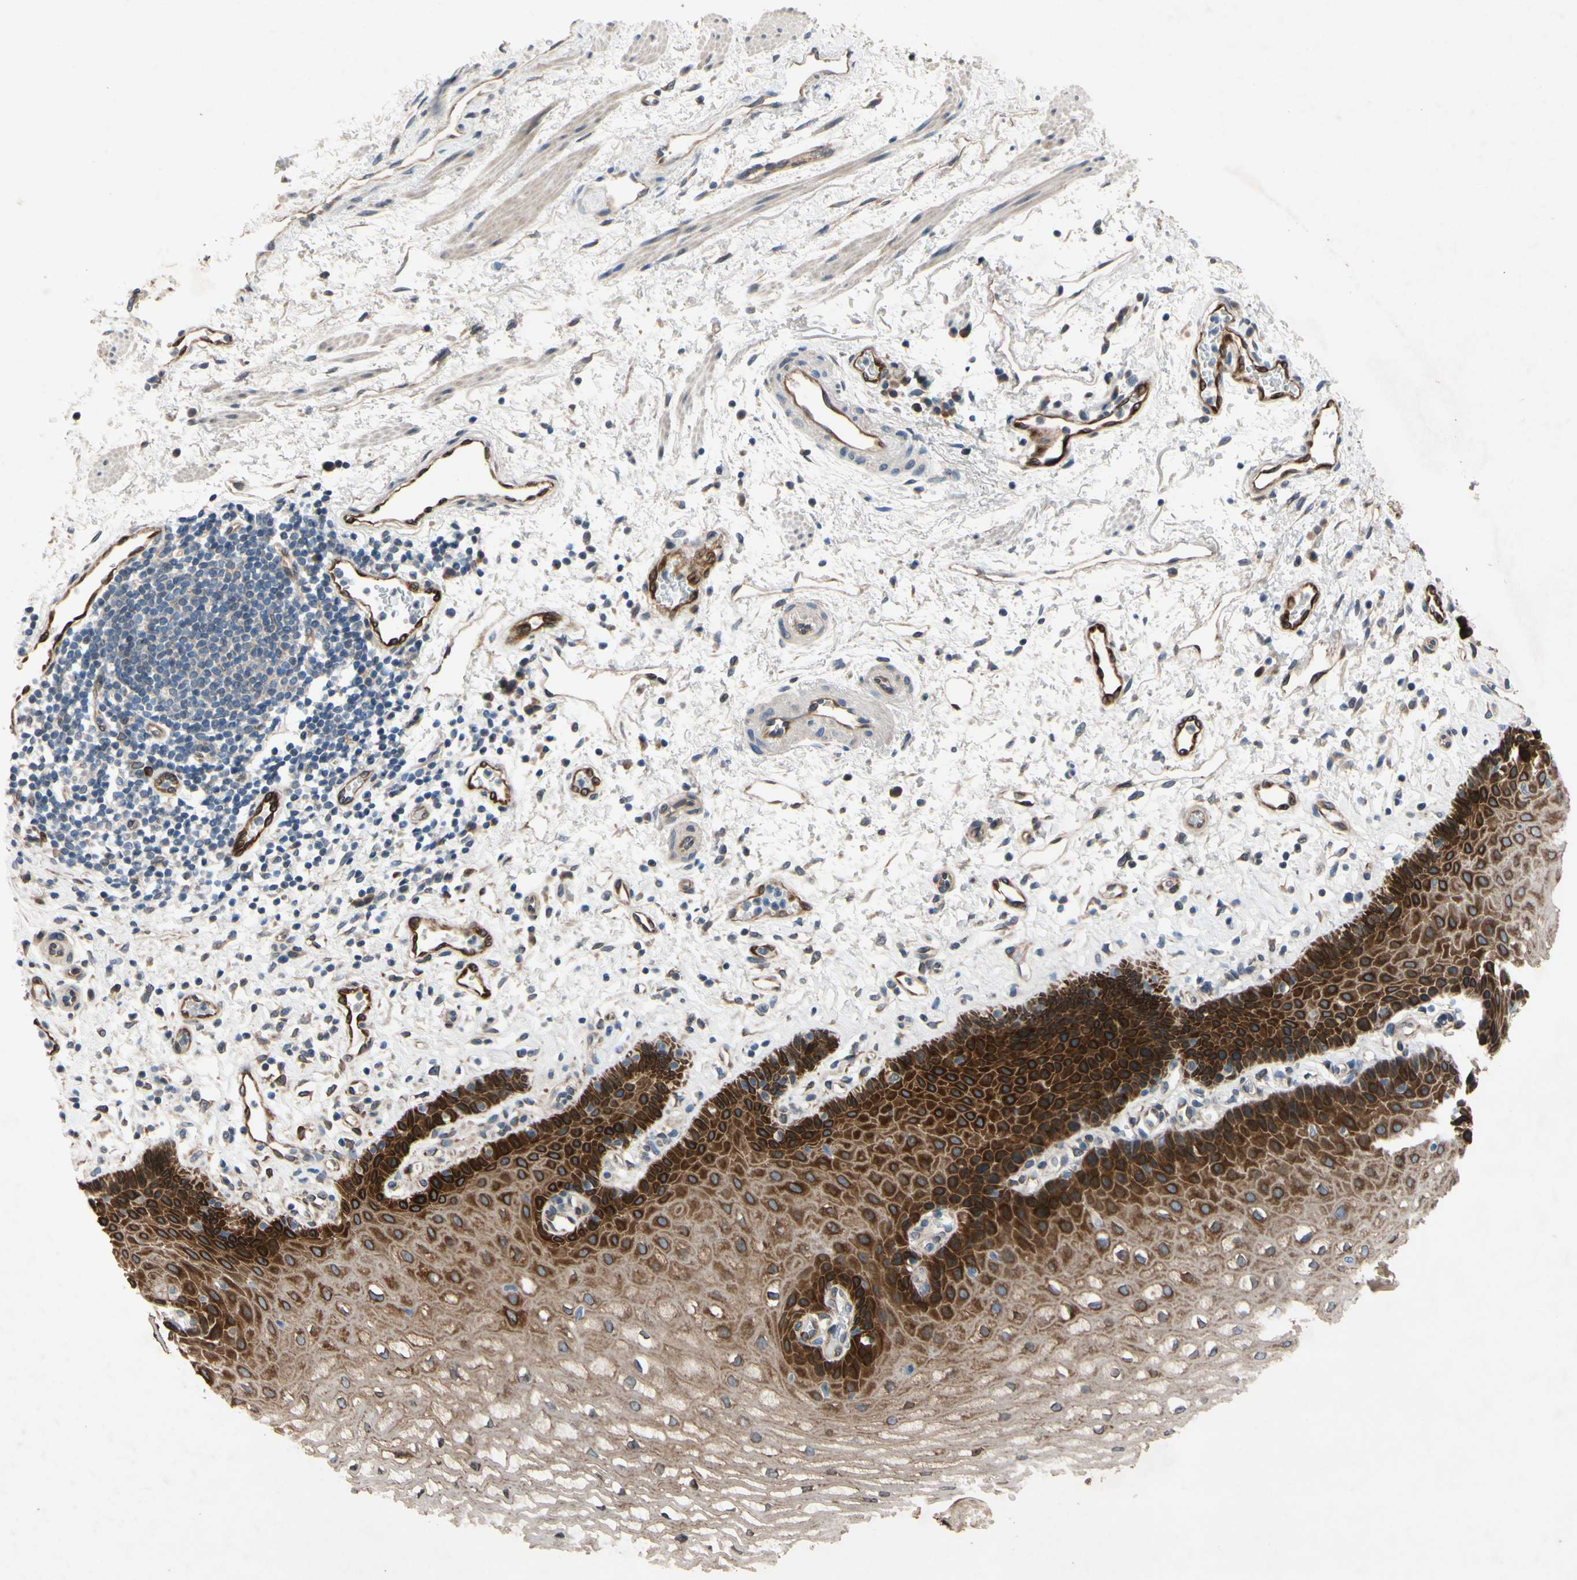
{"staining": {"intensity": "strong", "quantity": ">75%", "location": "cytoplasmic/membranous"}, "tissue": "esophagus", "cell_type": "Squamous epithelial cells", "image_type": "normal", "snomed": [{"axis": "morphology", "description": "Normal tissue, NOS"}, {"axis": "topography", "description": "Esophagus"}], "caption": "A micrograph showing strong cytoplasmic/membranous expression in approximately >75% of squamous epithelial cells in normal esophagus, as visualized by brown immunohistochemical staining.", "gene": "PRXL2A", "patient": {"sex": "male", "age": 54}}